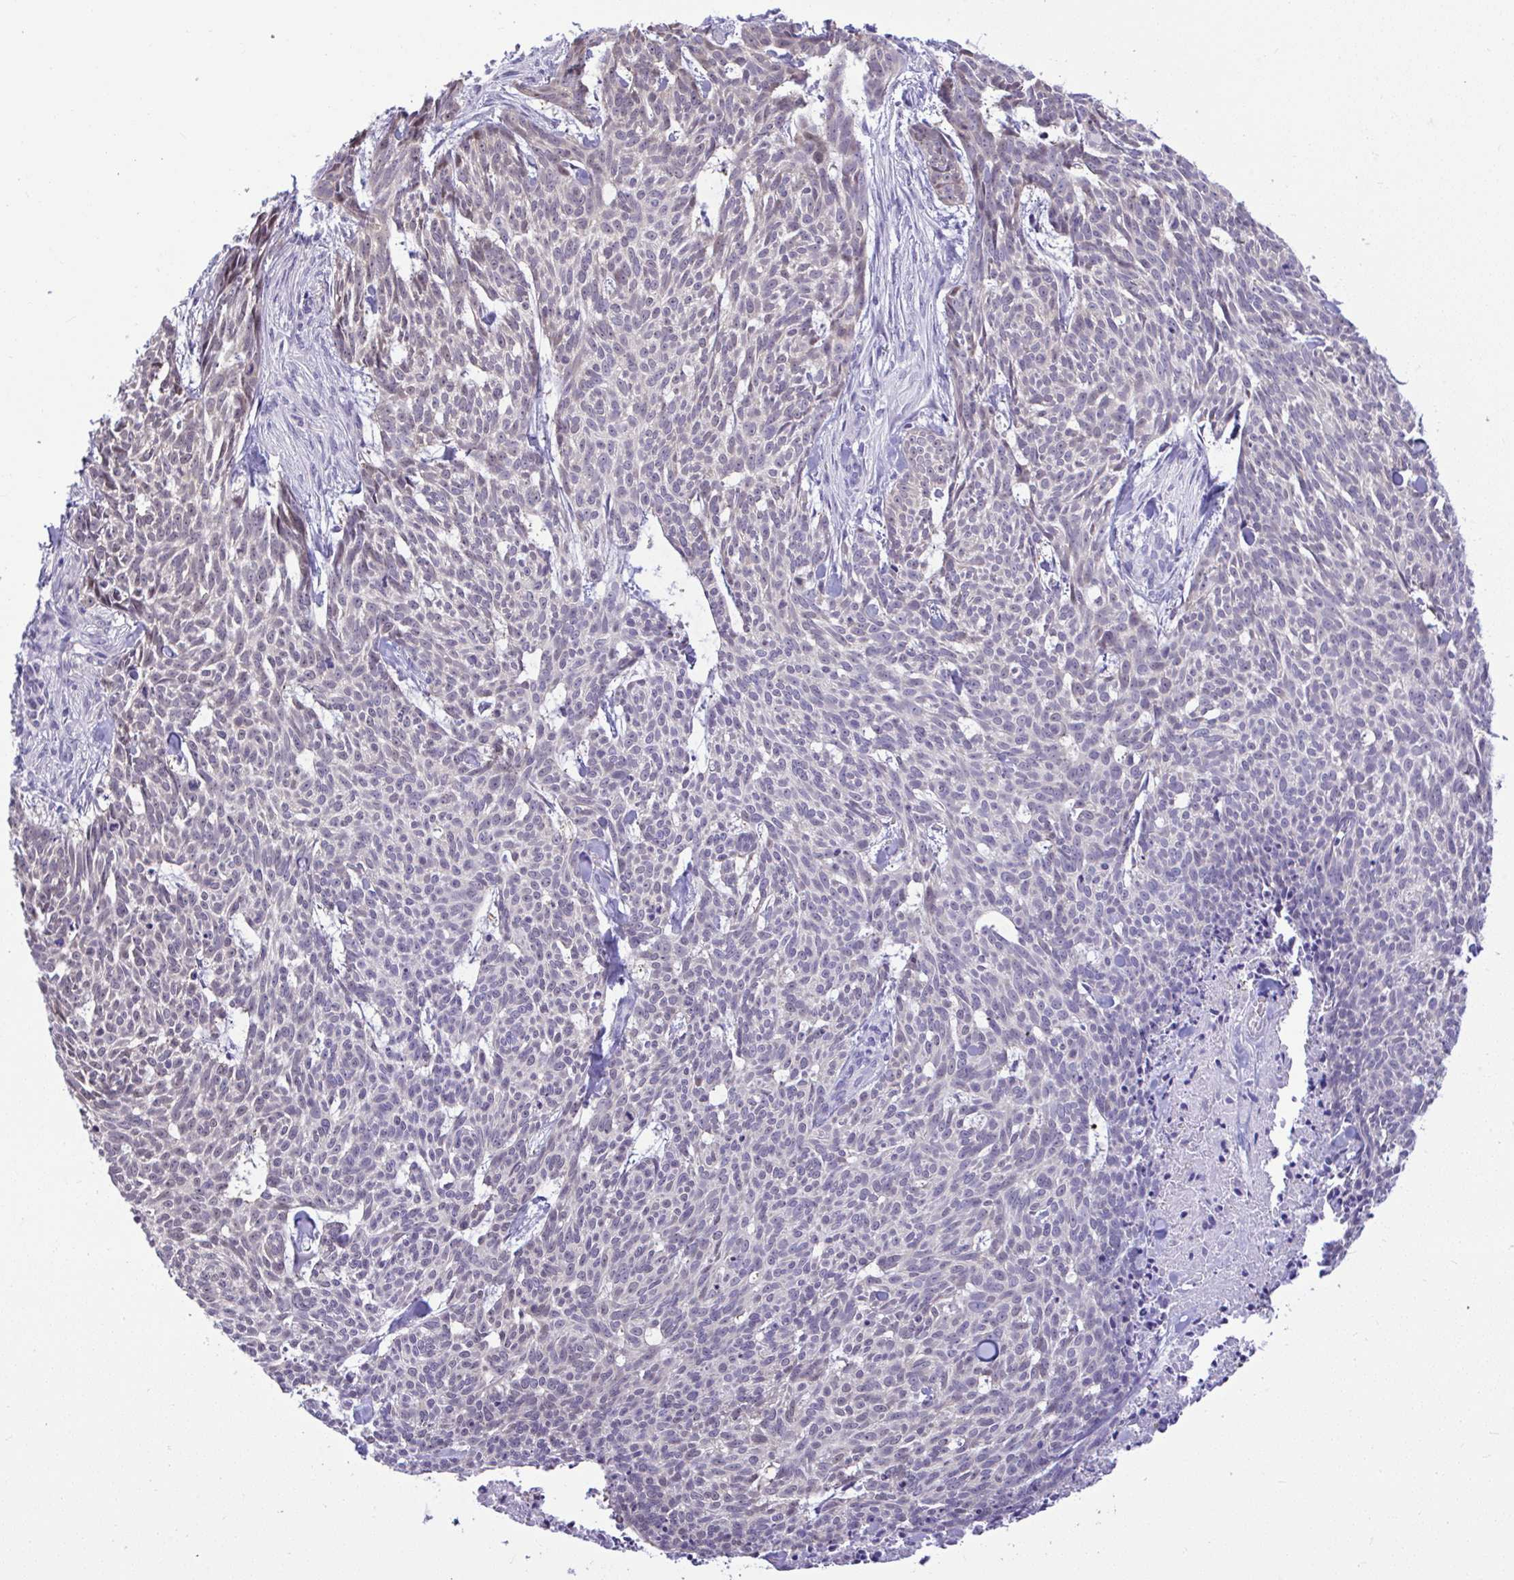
{"staining": {"intensity": "negative", "quantity": "none", "location": "none"}, "tissue": "skin cancer", "cell_type": "Tumor cells", "image_type": "cancer", "snomed": [{"axis": "morphology", "description": "Basal cell carcinoma"}, {"axis": "topography", "description": "Skin"}], "caption": "A histopathology image of human skin basal cell carcinoma is negative for staining in tumor cells.", "gene": "ZNF485", "patient": {"sex": "female", "age": 93}}